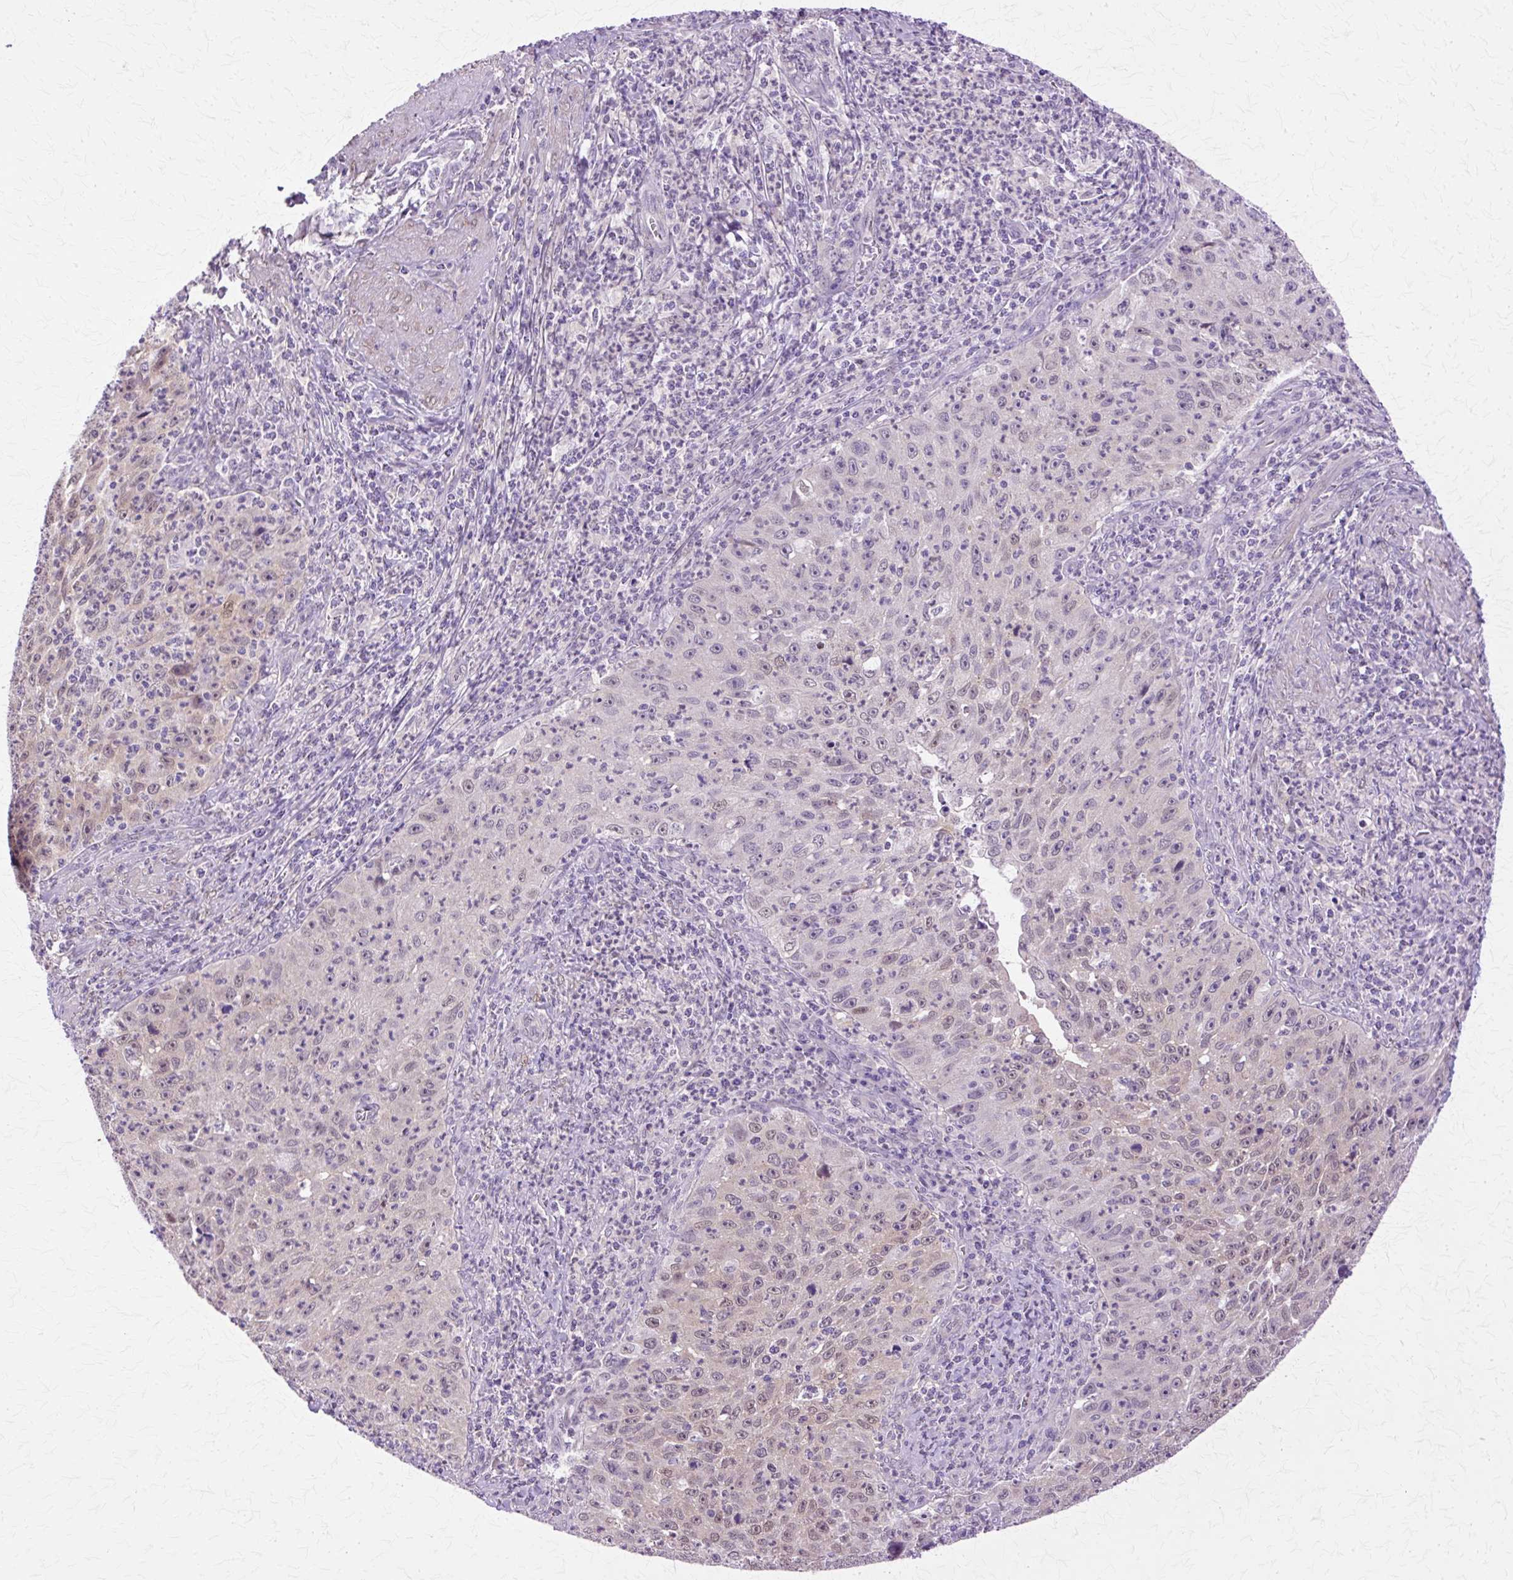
{"staining": {"intensity": "weak", "quantity": "25%-75%", "location": "nuclear"}, "tissue": "cervical cancer", "cell_type": "Tumor cells", "image_type": "cancer", "snomed": [{"axis": "morphology", "description": "Squamous cell carcinoma, NOS"}, {"axis": "topography", "description": "Cervix"}], "caption": "Protein analysis of cervical squamous cell carcinoma tissue shows weak nuclear expression in approximately 25%-75% of tumor cells.", "gene": "HSPA8", "patient": {"sex": "female", "age": 30}}